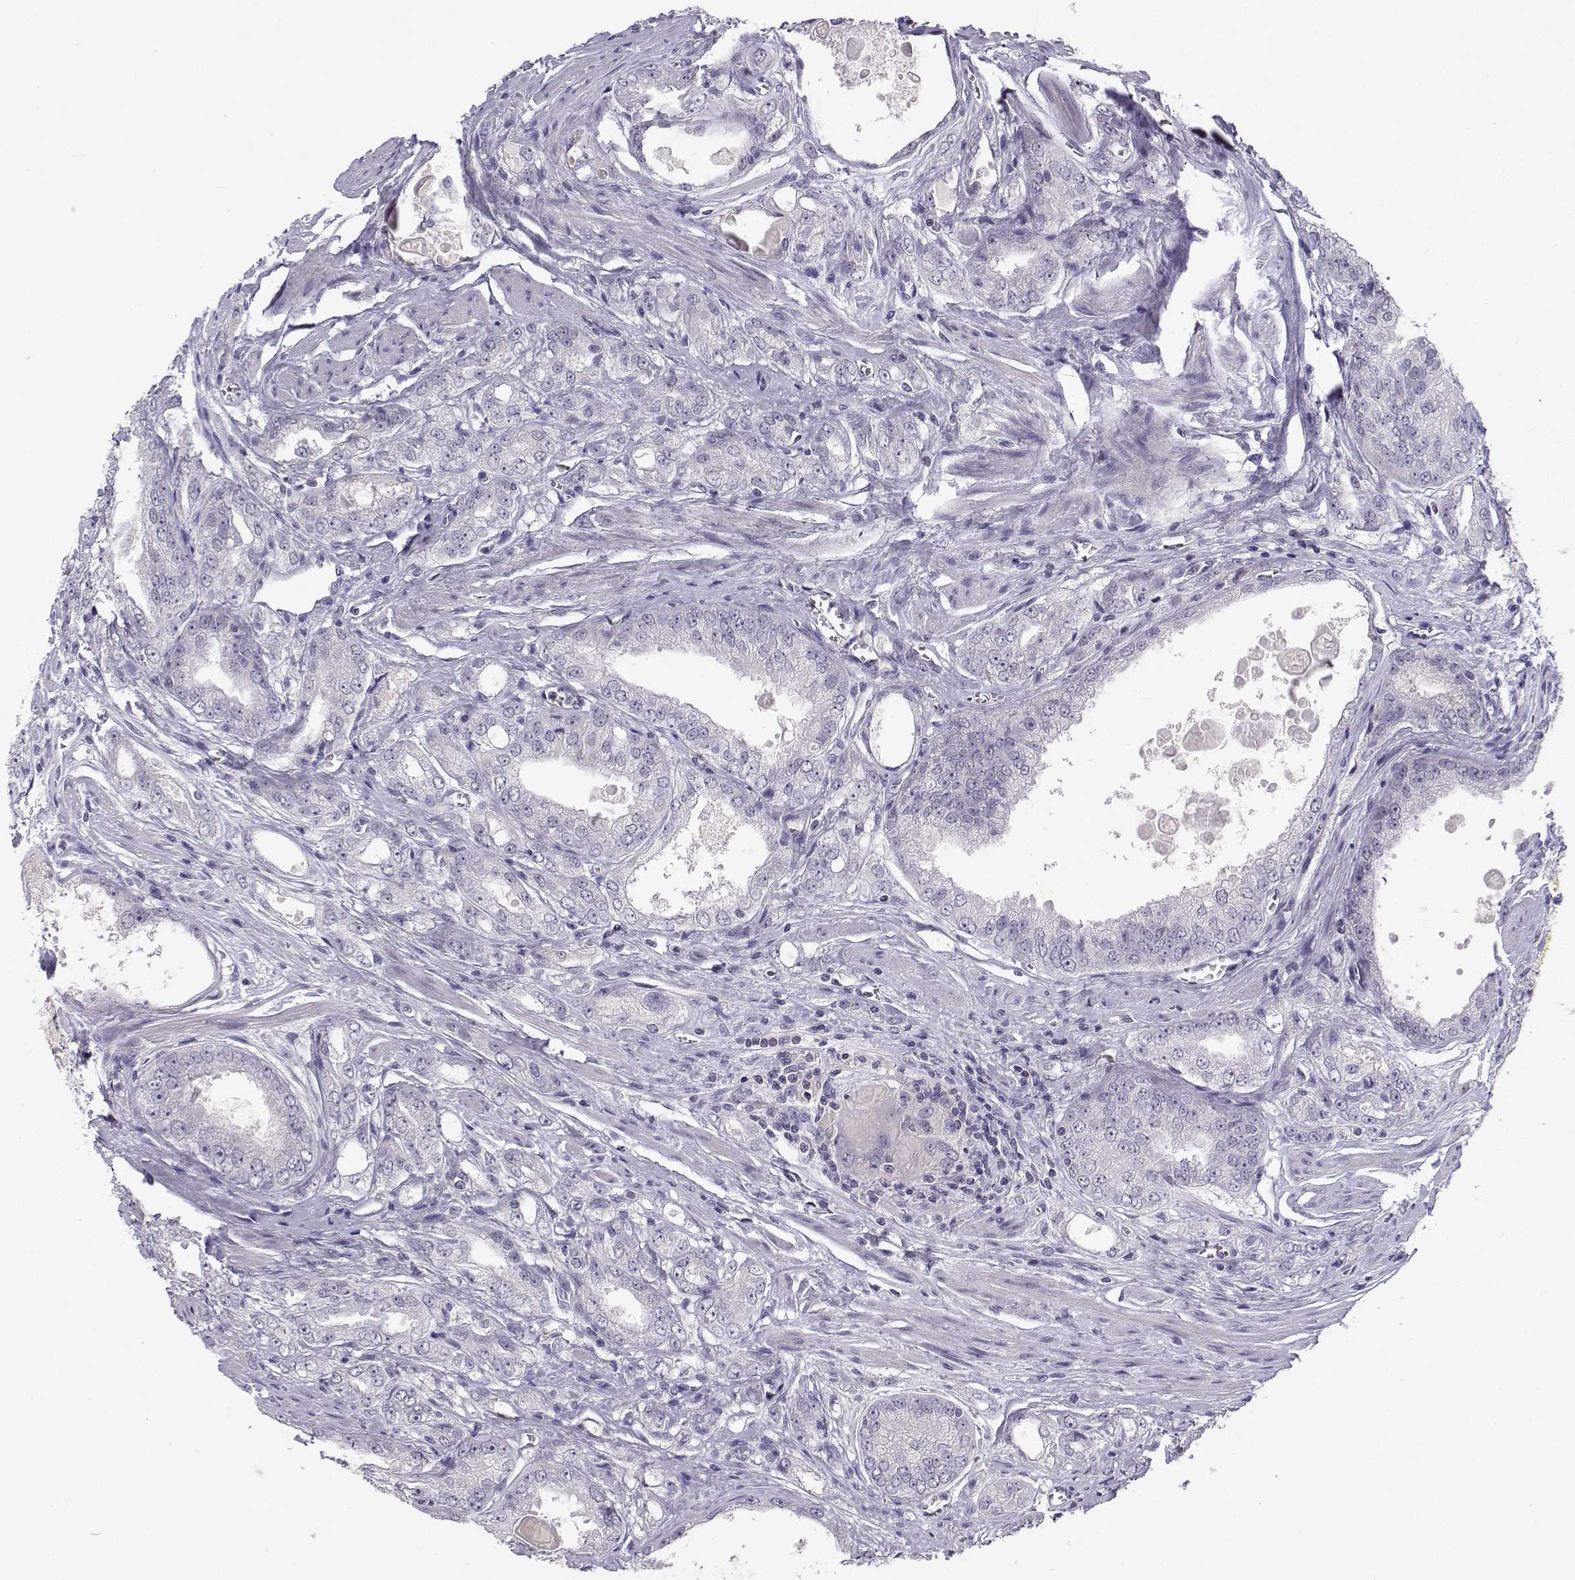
{"staining": {"intensity": "negative", "quantity": "none", "location": "none"}, "tissue": "prostate cancer", "cell_type": "Tumor cells", "image_type": "cancer", "snomed": [{"axis": "morphology", "description": "Adenocarcinoma, NOS"}, {"axis": "morphology", "description": "Adenocarcinoma, High grade"}, {"axis": "topography", "description": "Prostate"}], "caption": "Immunohistochemistry (IHC) histopathology image of human adenocarcinoma (prostate) stained for a protein (brown), which displays no staining in tumor cells.", "gene": "MROH7", "patient": {"sex": "male", "age": 70}}